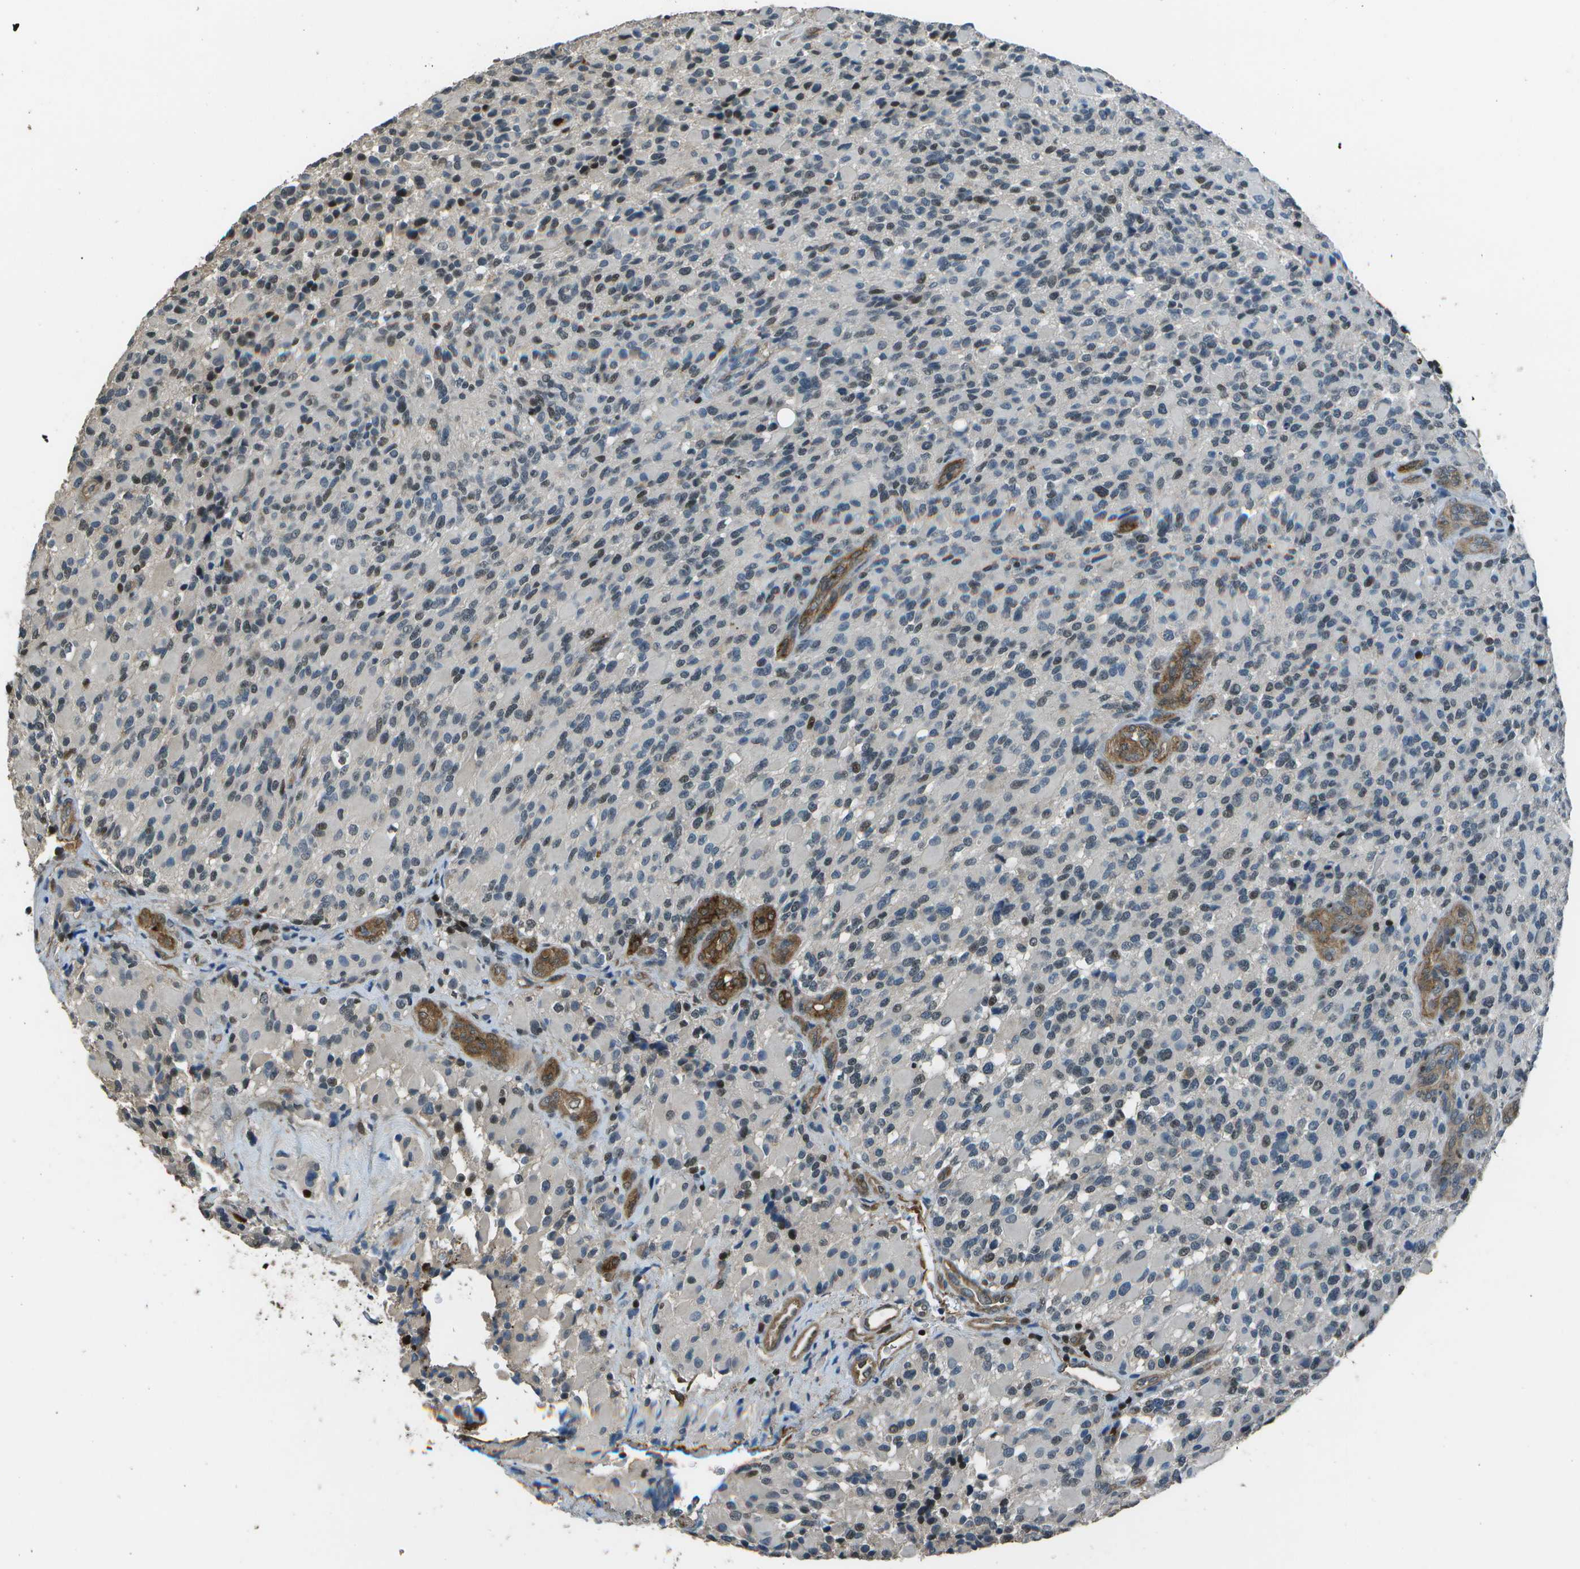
{"staining": {"intensity": "moderate", "quantity": "<25%", "location": "nuclear"}, "tissue": "glioma", "cell_type": "Tumor cells", "image_type": "cancer", "snomed": [{"axis": "morphology", "description": "Glioma, malignant, High grade"}, {"axis": "topography", "description": "Brain"}], "caption": "This micrograph exhibits high-grade glioma (malignant) stained with immunohistochemistry to label a protein in brown. The nuclear of tumor cells show moderate positivity for the protein. Nuclei are counter-stained blue.", "gene": "PDLIM1", "patient": {"sex": "male", "age": 71}}